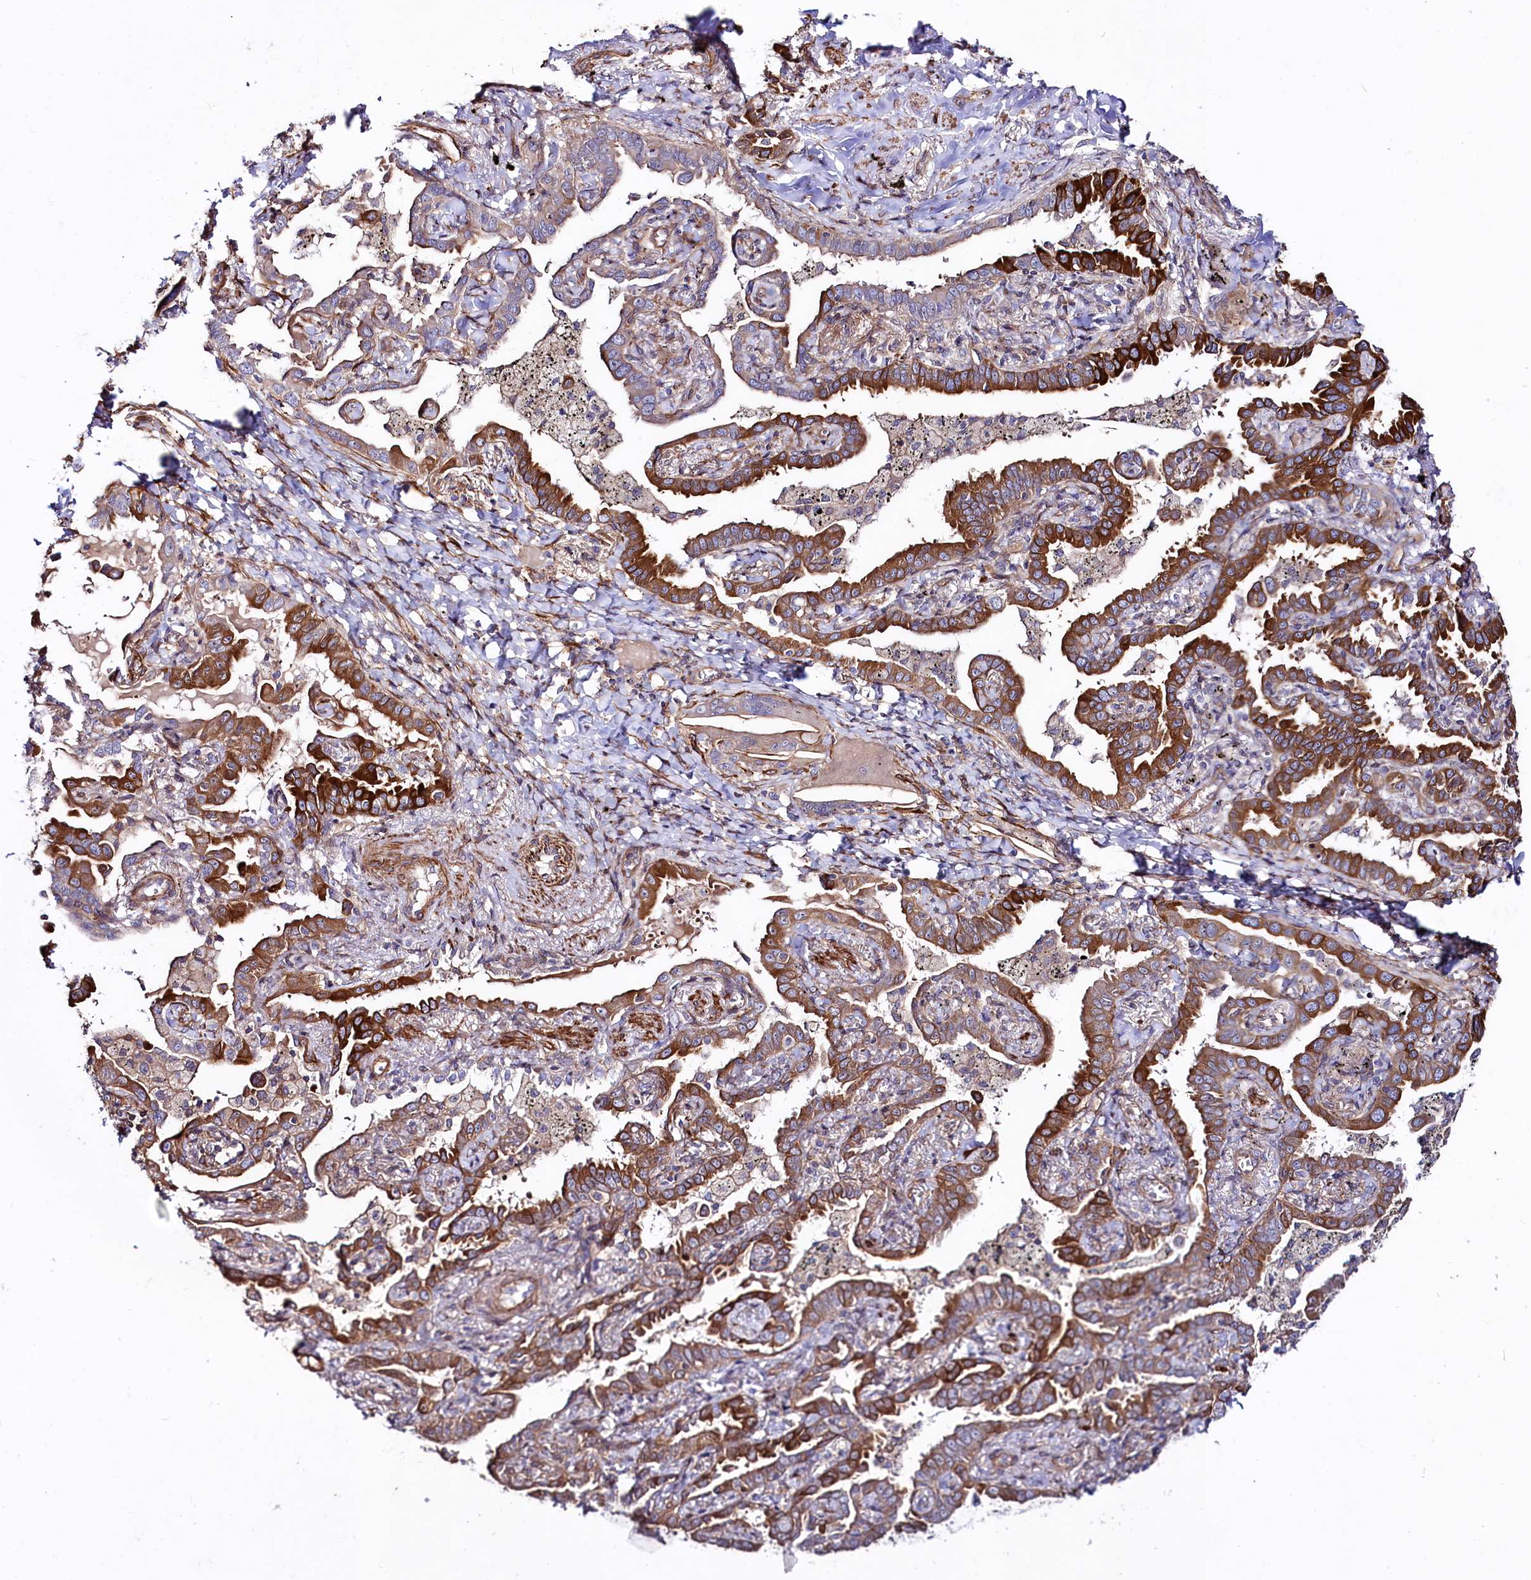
{"staining": {"intensity": "strong", "quantity": "25%-75%", "location": "cytoplasmic/membranous"}, "tissue": "lung cancer", "cell_type": "Tumor cells", "image_type": "cancer", "snomed": [{"axis": "morphology", "description": "Adenocarcinoma, NOS"}, {"axis": "topography", "description": "Lung"}], "caption": "Adenocarcinoma (lung) stained with IHC displays strong cytoplasmic/membranous expression in about 25%-75% of tumor cells. The staining was performed using DAB (3,3'-diaminobenzidine), with brown indicating positive protein expression. Nuclei are stained blue with hematoxylin.", "gene": "FCHSD2", "patient": {"sex": "male", "age": 67}}